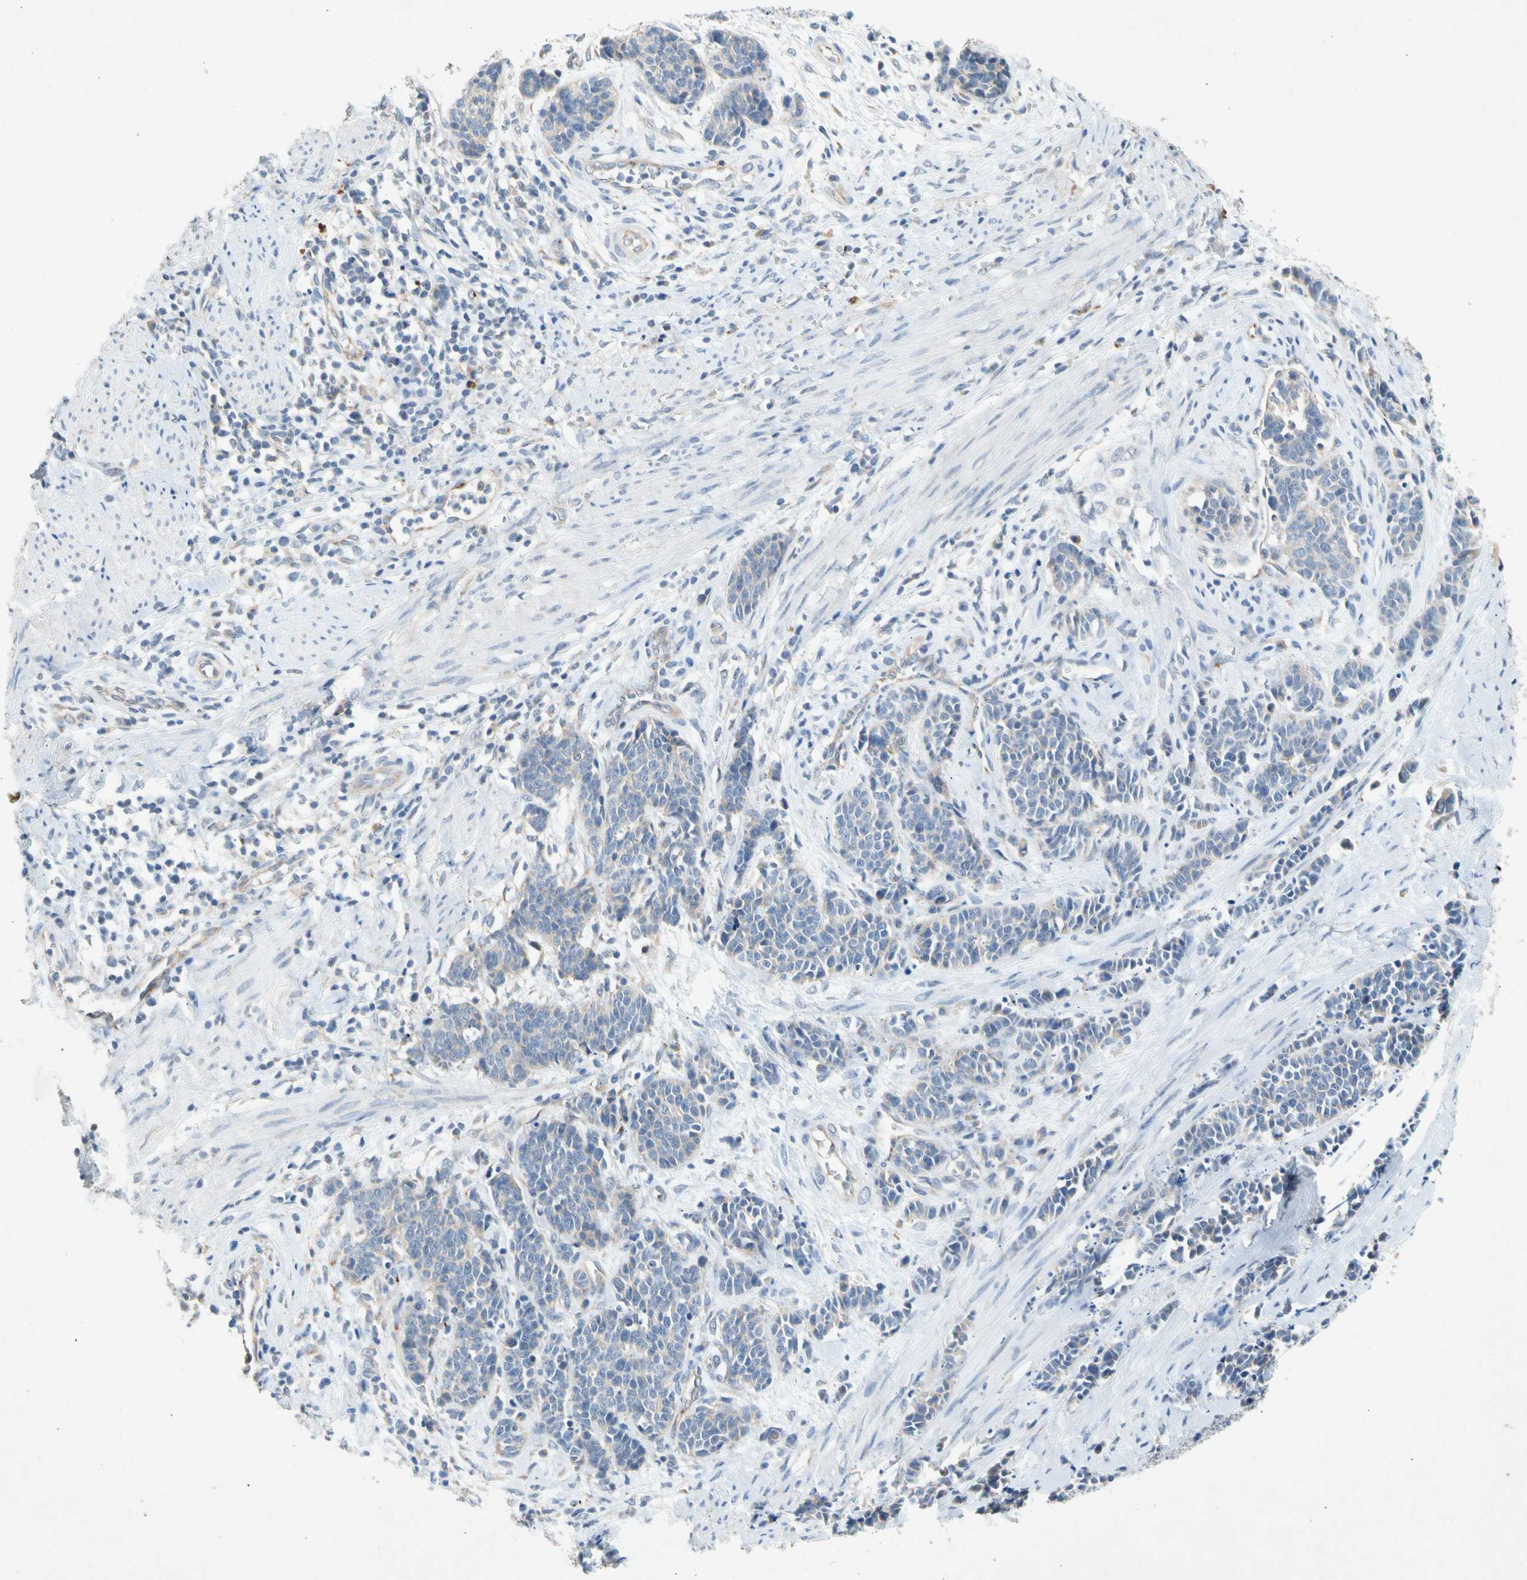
{"staining": {"intensity": "negative", "quantity": "none", "location": "none"}, "tissue": "cervical cancer", "cell_type": "Tumor cells", "image_type": "cancer", "snomed": [{"axis": "morphology", "description": "Squamous cell carcinoma, NOS"}, {"axis": "topography", "description": "Cervix"}], "caption": "Immunohistochemical staining of human cervical cancer reveals no significant expression in tumor cells.", "gene": "GASK1B", "patient": {"sex": "female", "age": 35}}